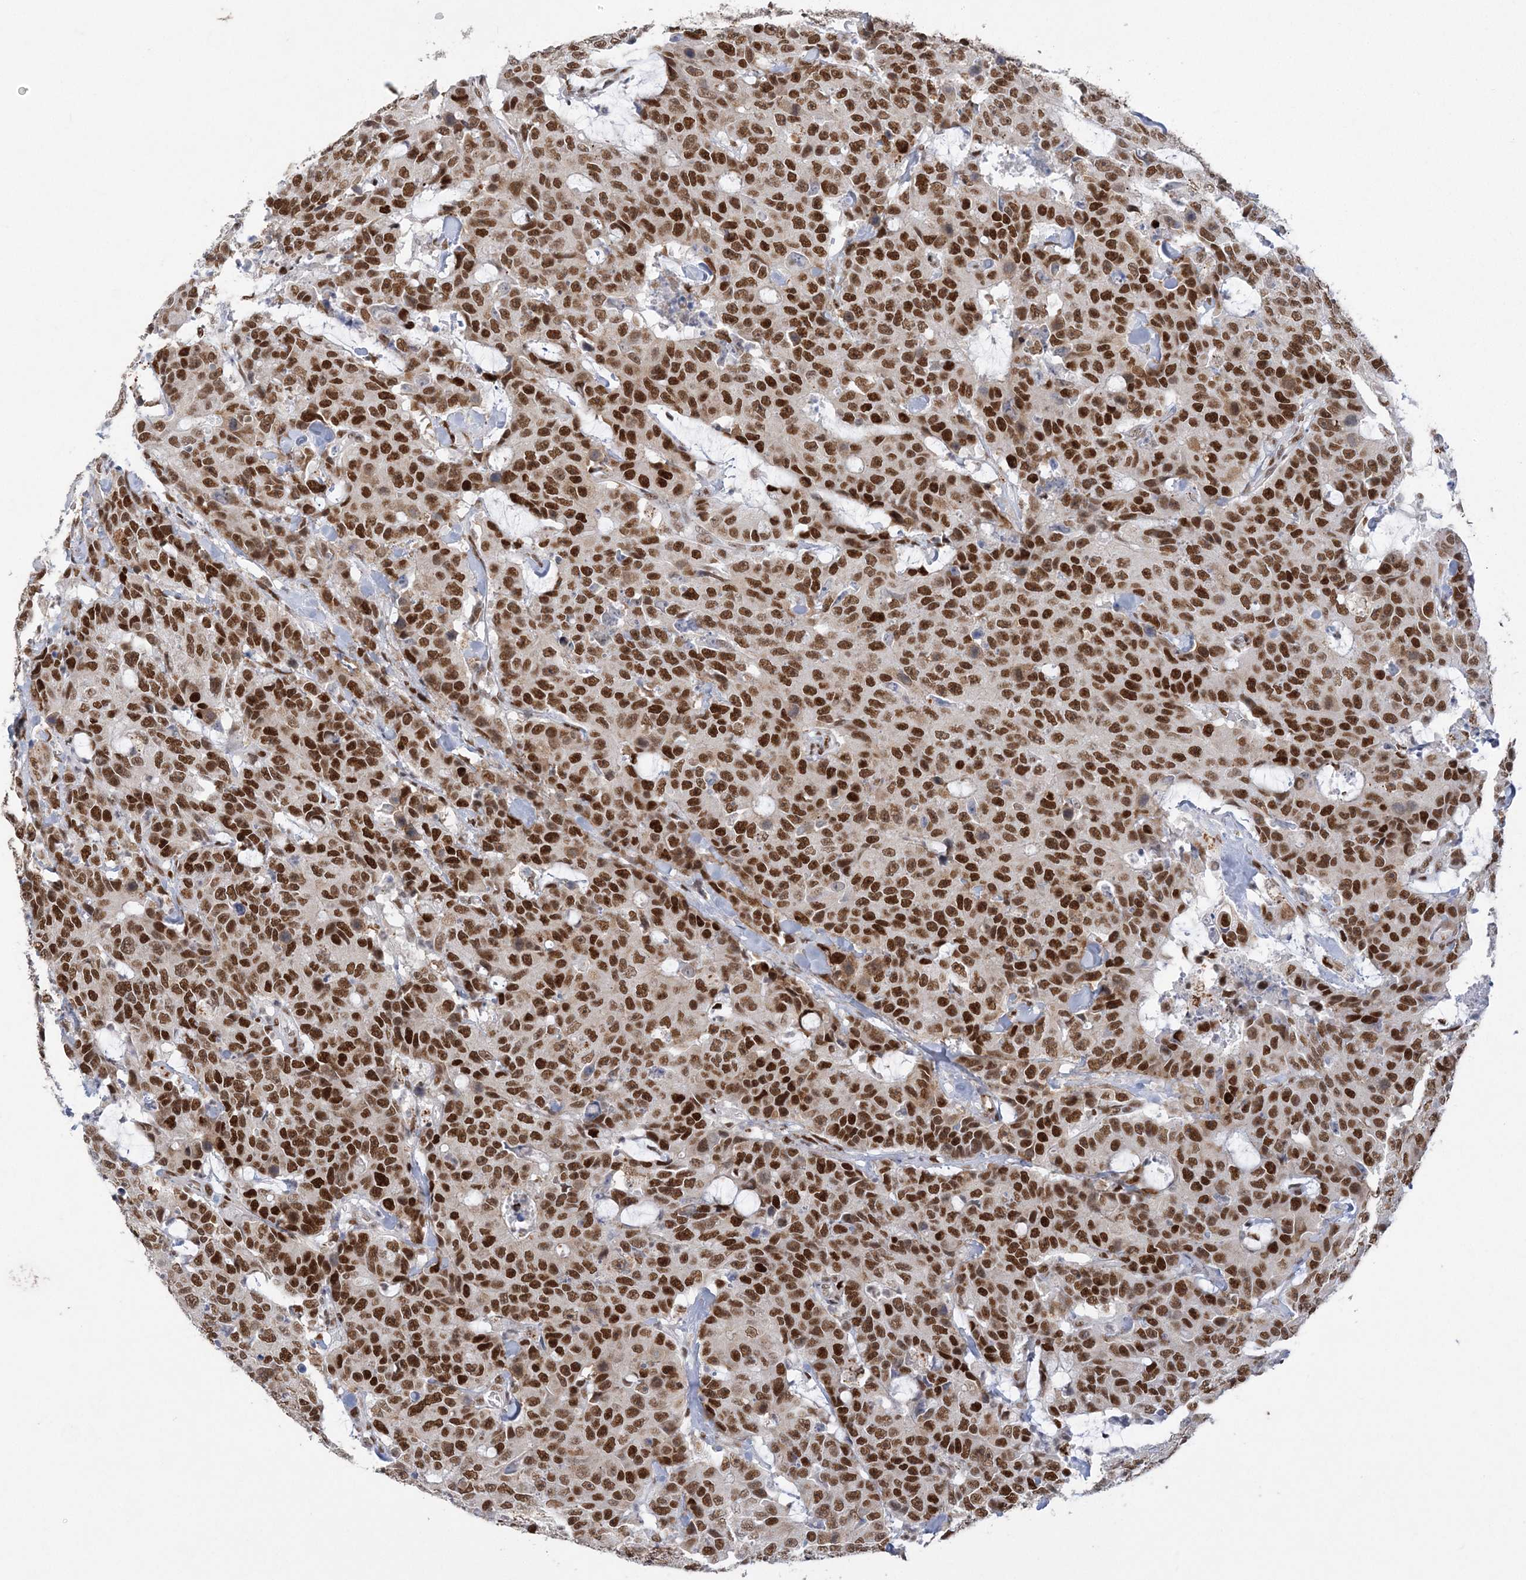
{"staining": {"intensity": "strong", "quantity": ">75%", "location": "nuclear"}, "tissue": "colorectal cancer", "cell_type": "Tumor cells", "image_type": "cancer", "snomed": [{"axis": "morphology", "description": "Adenocarcinoma, NOS"}, {"axis": "topography", "description": "Colon"}], "caption": "The histopathology image shows a brown stain indicating the presence of a protein in the nuclear of tumor cells in adenocarcinoma (colorectal).", "gene": "ZBTB7A", "patient": {"sex": "female", "age": 86}}